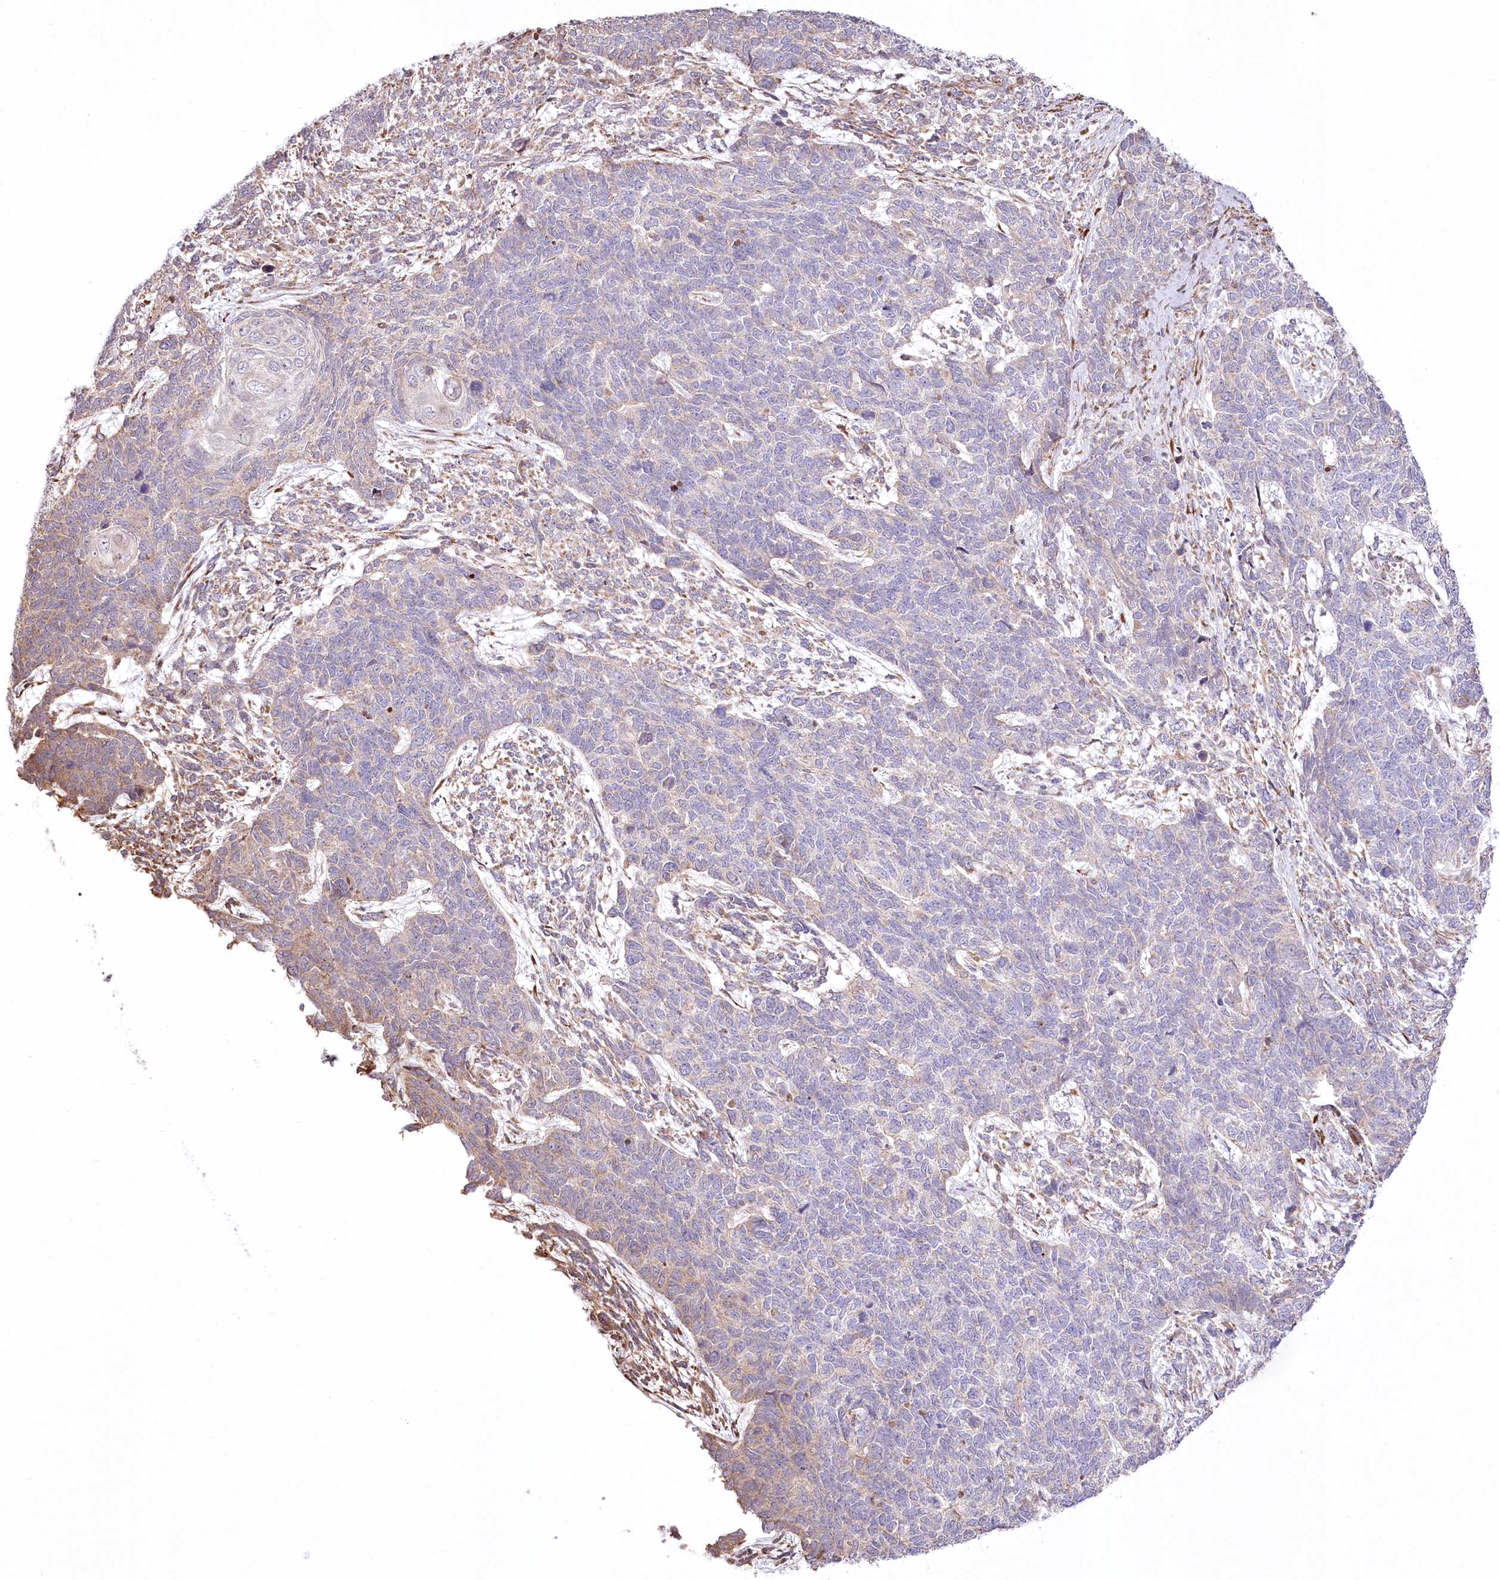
{"staining": {"intensity": "weak", "quantity": "<25%", "location": "cytoplasmic/membranous"}, "tissue": "cervical cancer", "cell_type": "Tumor cells", "image_type": "cancer", "snomed": [{"axis": "morphology", "description": "Squamous cell carcinoma, NOS"}, {"axis": "topography", "description": "Cervix"}], "caption": "This histopathology image is of cervical cancer (squamous cell carcinoma) stained with IHC to label a protein in brown with the nuclei are counter-stained blue. There is no positivity in tumor cells.", "gene": "RNF24", "patient": {"sex": "female", "age": 63}}